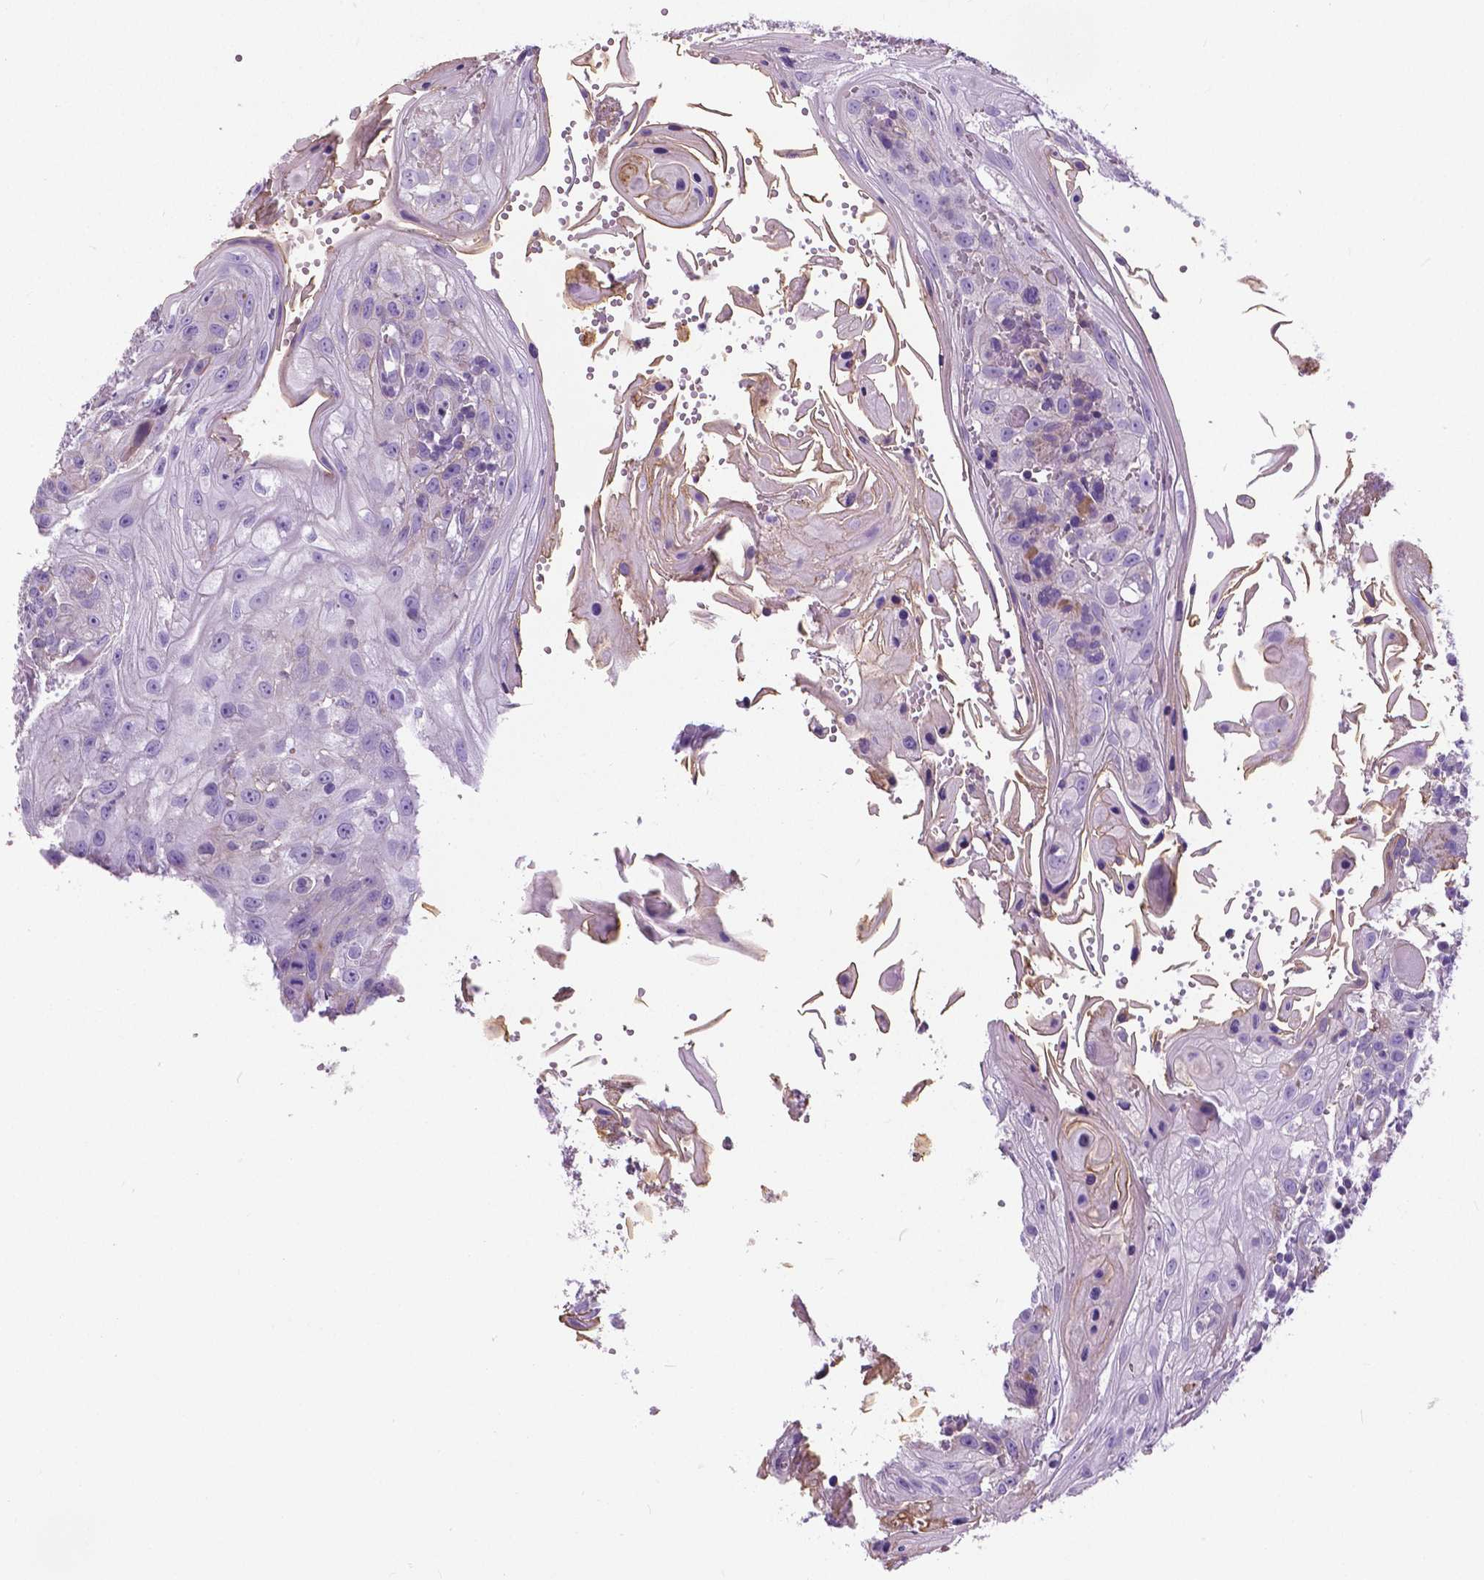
{"staining": {"intensity": "negative", "quantity": "none", "location": "none"}, "tissue": "head and neck cancer", "cell_type": "Tumor cells", "image_type": "cancer", "snomed": [{"axis": "morphology", "description": "Squamous cell carcinoma, NOS"}, {"axis": "topography", "description": "Oral tissue"}, {"axis": "topography", "description": "Head-Neck"}], "caption": "Immunohistochemistry (IHC) of human squamous cell carcinoma (head and neck) displays no positivity in tumor cells.", "gene": "ANXA13", "patient": {"sex": "male", "age": 58}}